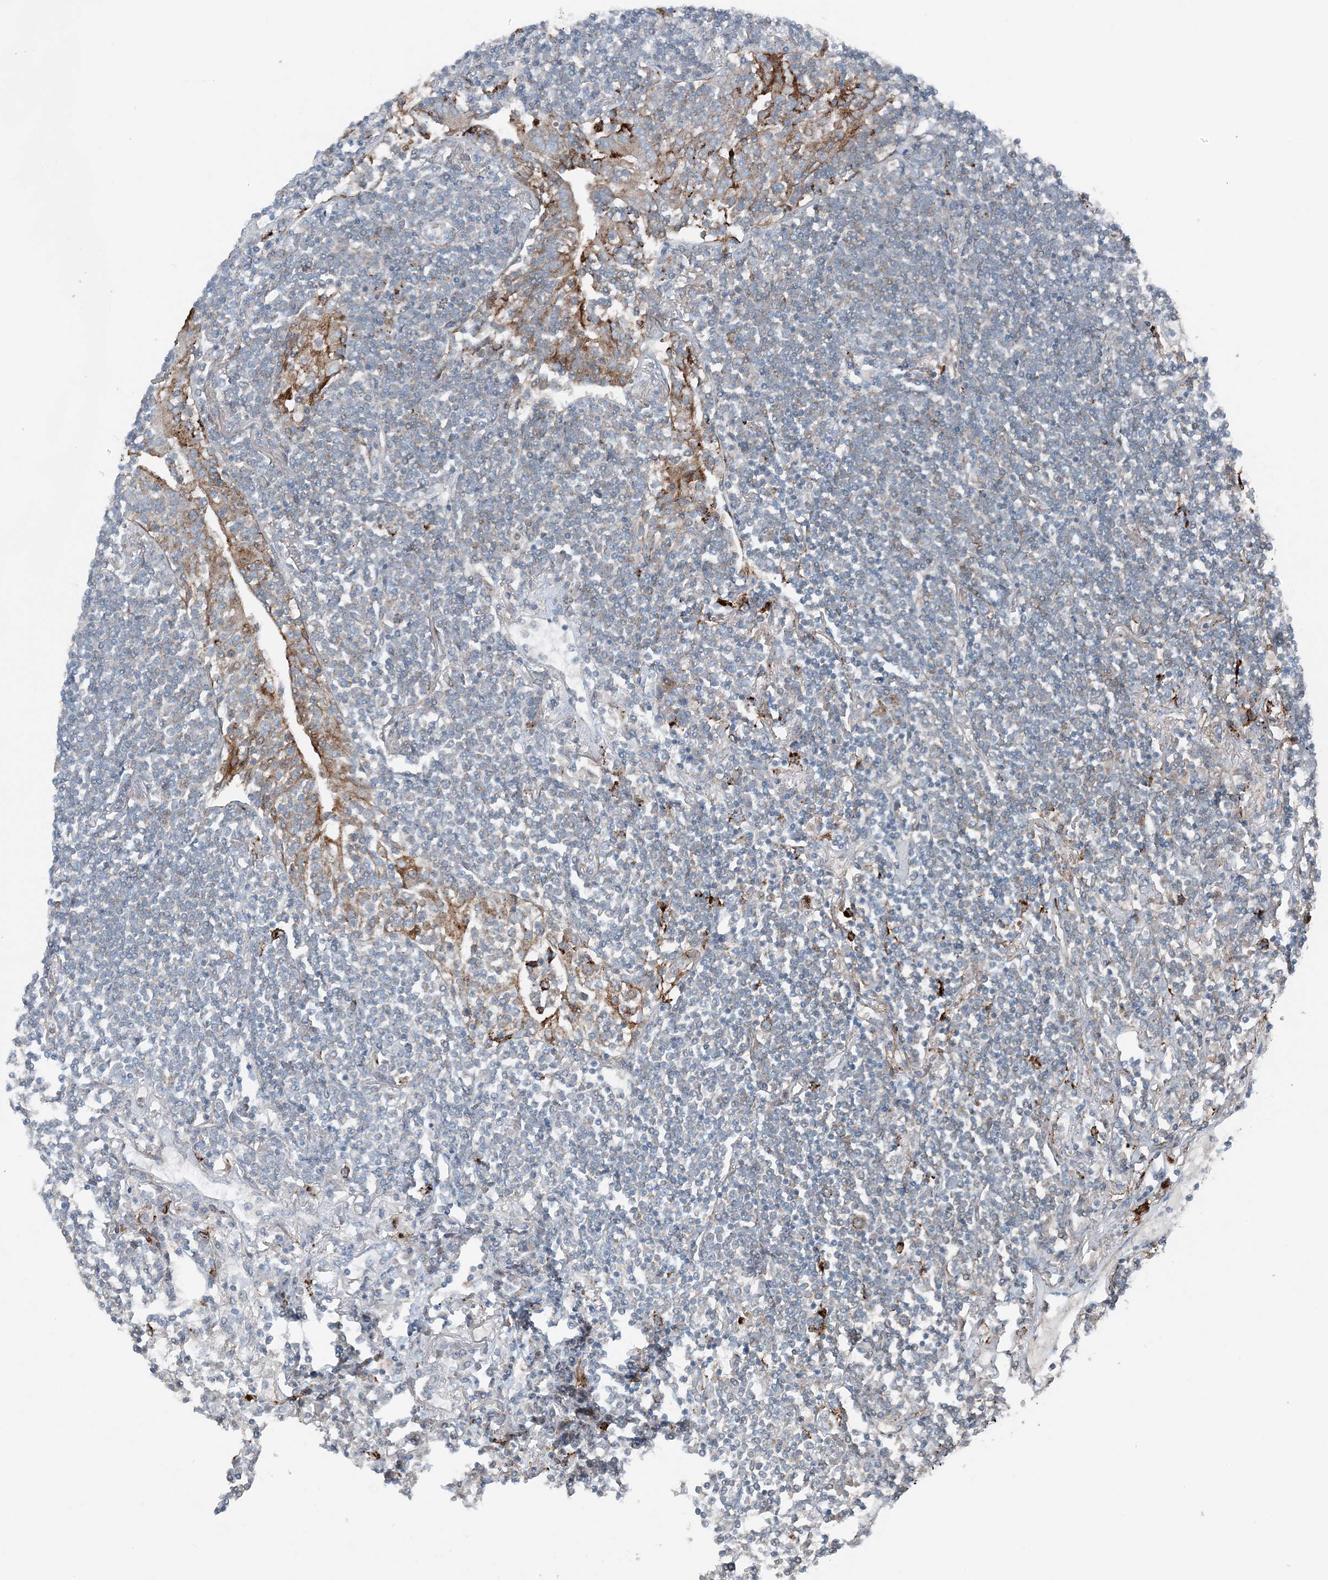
{"staining": {"intensity": "negative", "quantity": "none", "location": "none"}, "tissue": "lymphoma", "cell_type": "Tumor cells", "image_type": "cancer", "snomed": [{"axis": "morphology", "description": "Malignant lymphoma, non-Hodgkin's type, Low grade"}, {"axis": "topography", "description": "Lung"}], "caption": "Immunohistochemical staining of human malignant lymphoma, non-Hodgkin's type (low-grade) shows no significant positivity in tumor cells. (Immunohistochemistry (ihc), brightfield microscopy, high magnification).", "gene": "KY", "patient": {"sex": "female", "age": 71}}